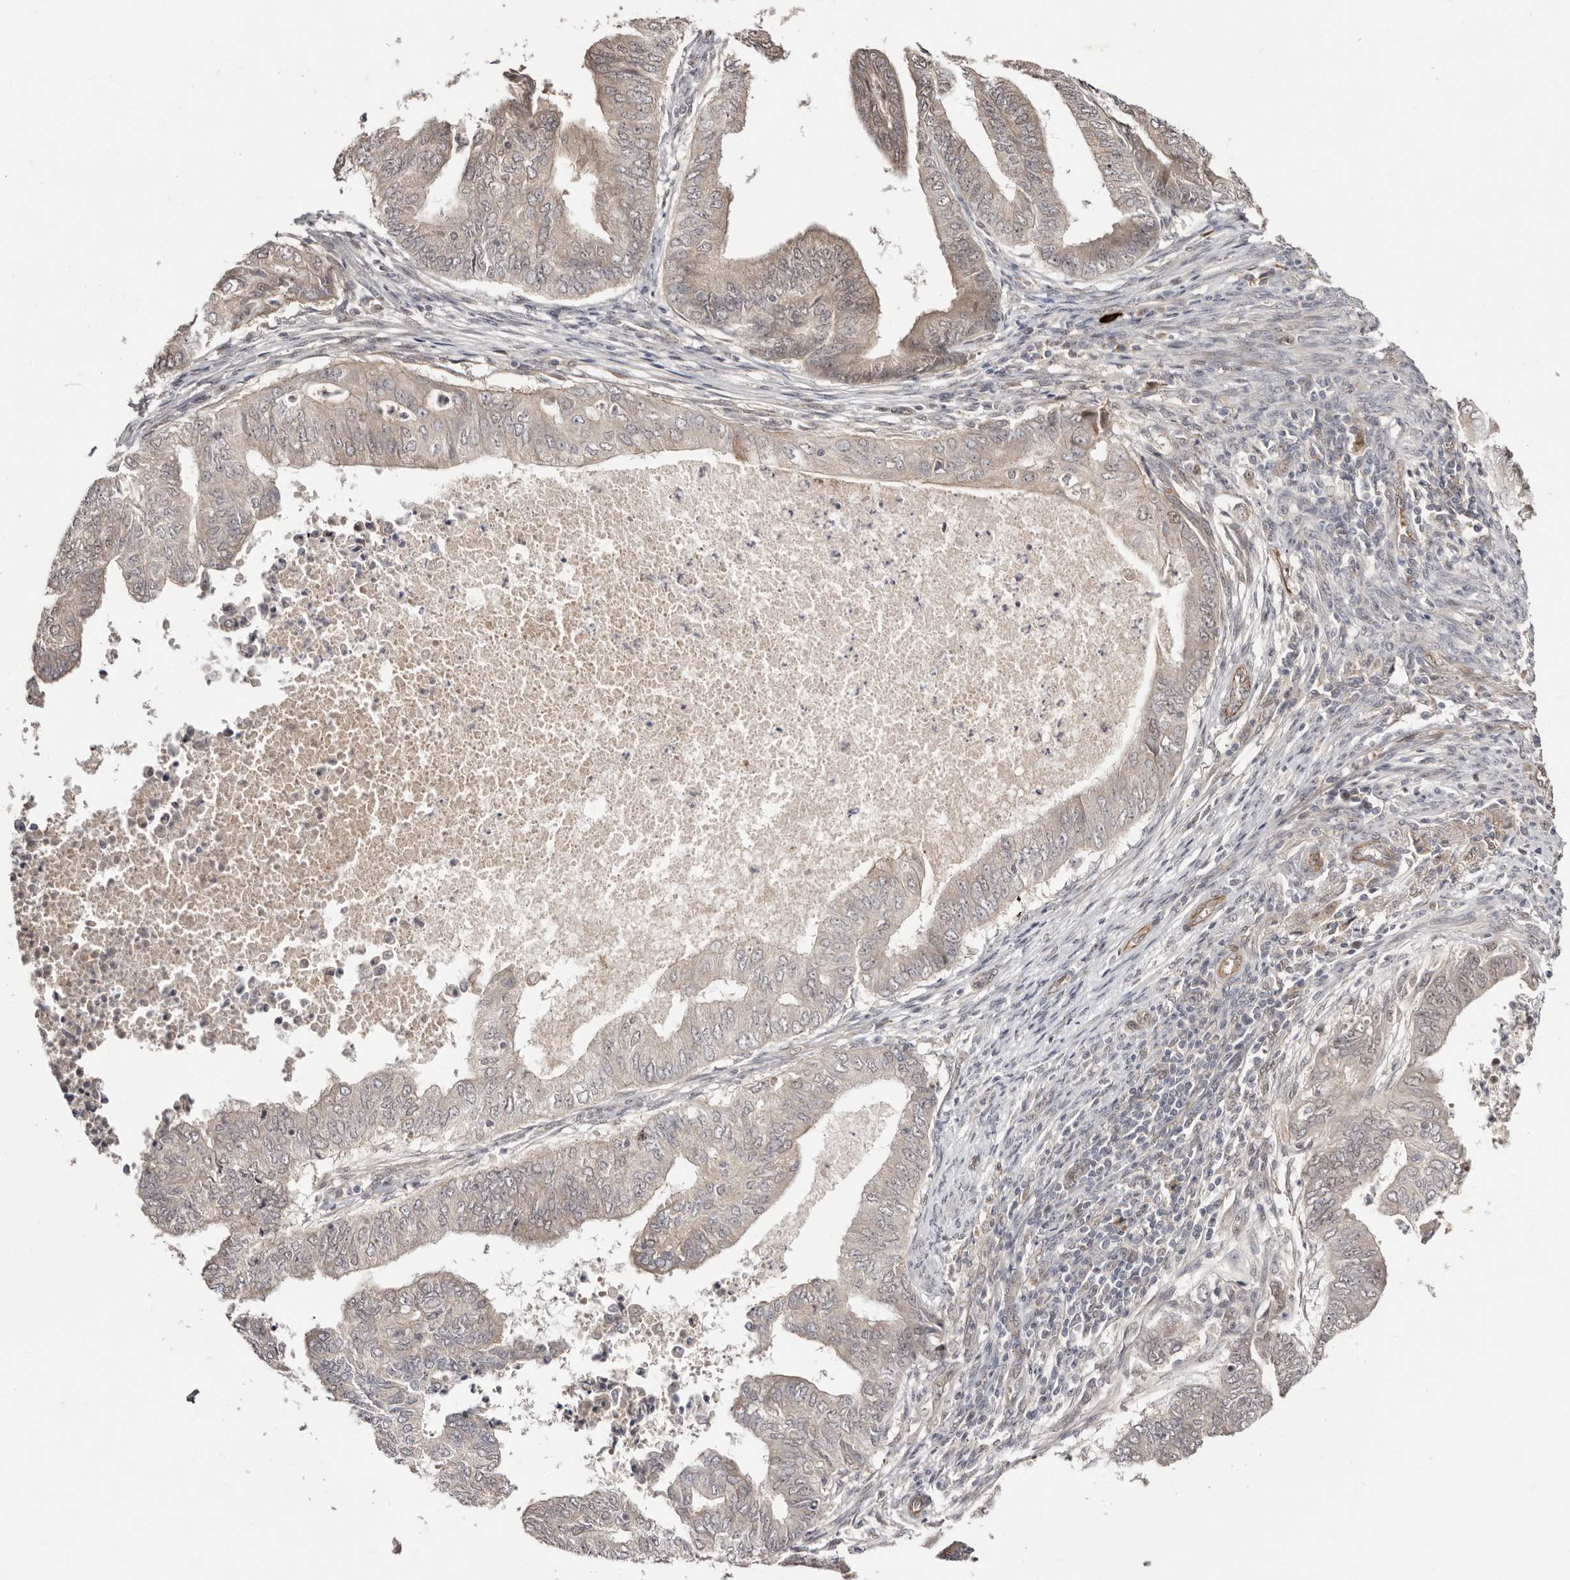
{"staining": {"intensity": "weak", "quantity": "25%-75%", "location": "cytoplasmic/membranous"}, "tissue": "endometrial cancer", "cell_type": "Tumor cells", "image_type": "cancer", "snomed": [{"axis": "morphology", "description": "Polyp, NOS"}, {"axis": "morphology", "description": "Adenocarcinoma, NOS"}, {"axis": "morphology", "description": "Adenoma, NOS"}, {"axis": "topography", "description": "Endometrium"}], "caption": "Immunohistochemical staining of endometrial adenoma displays low levels of weak cytoplasmic/membranous protein expression in approximately 25%-75% of tumor cells. (Brightfield microscopy of DAB IHC at high magnification).", "gene": "EGR3", "patient": {"sex": "female", "age": 79}}